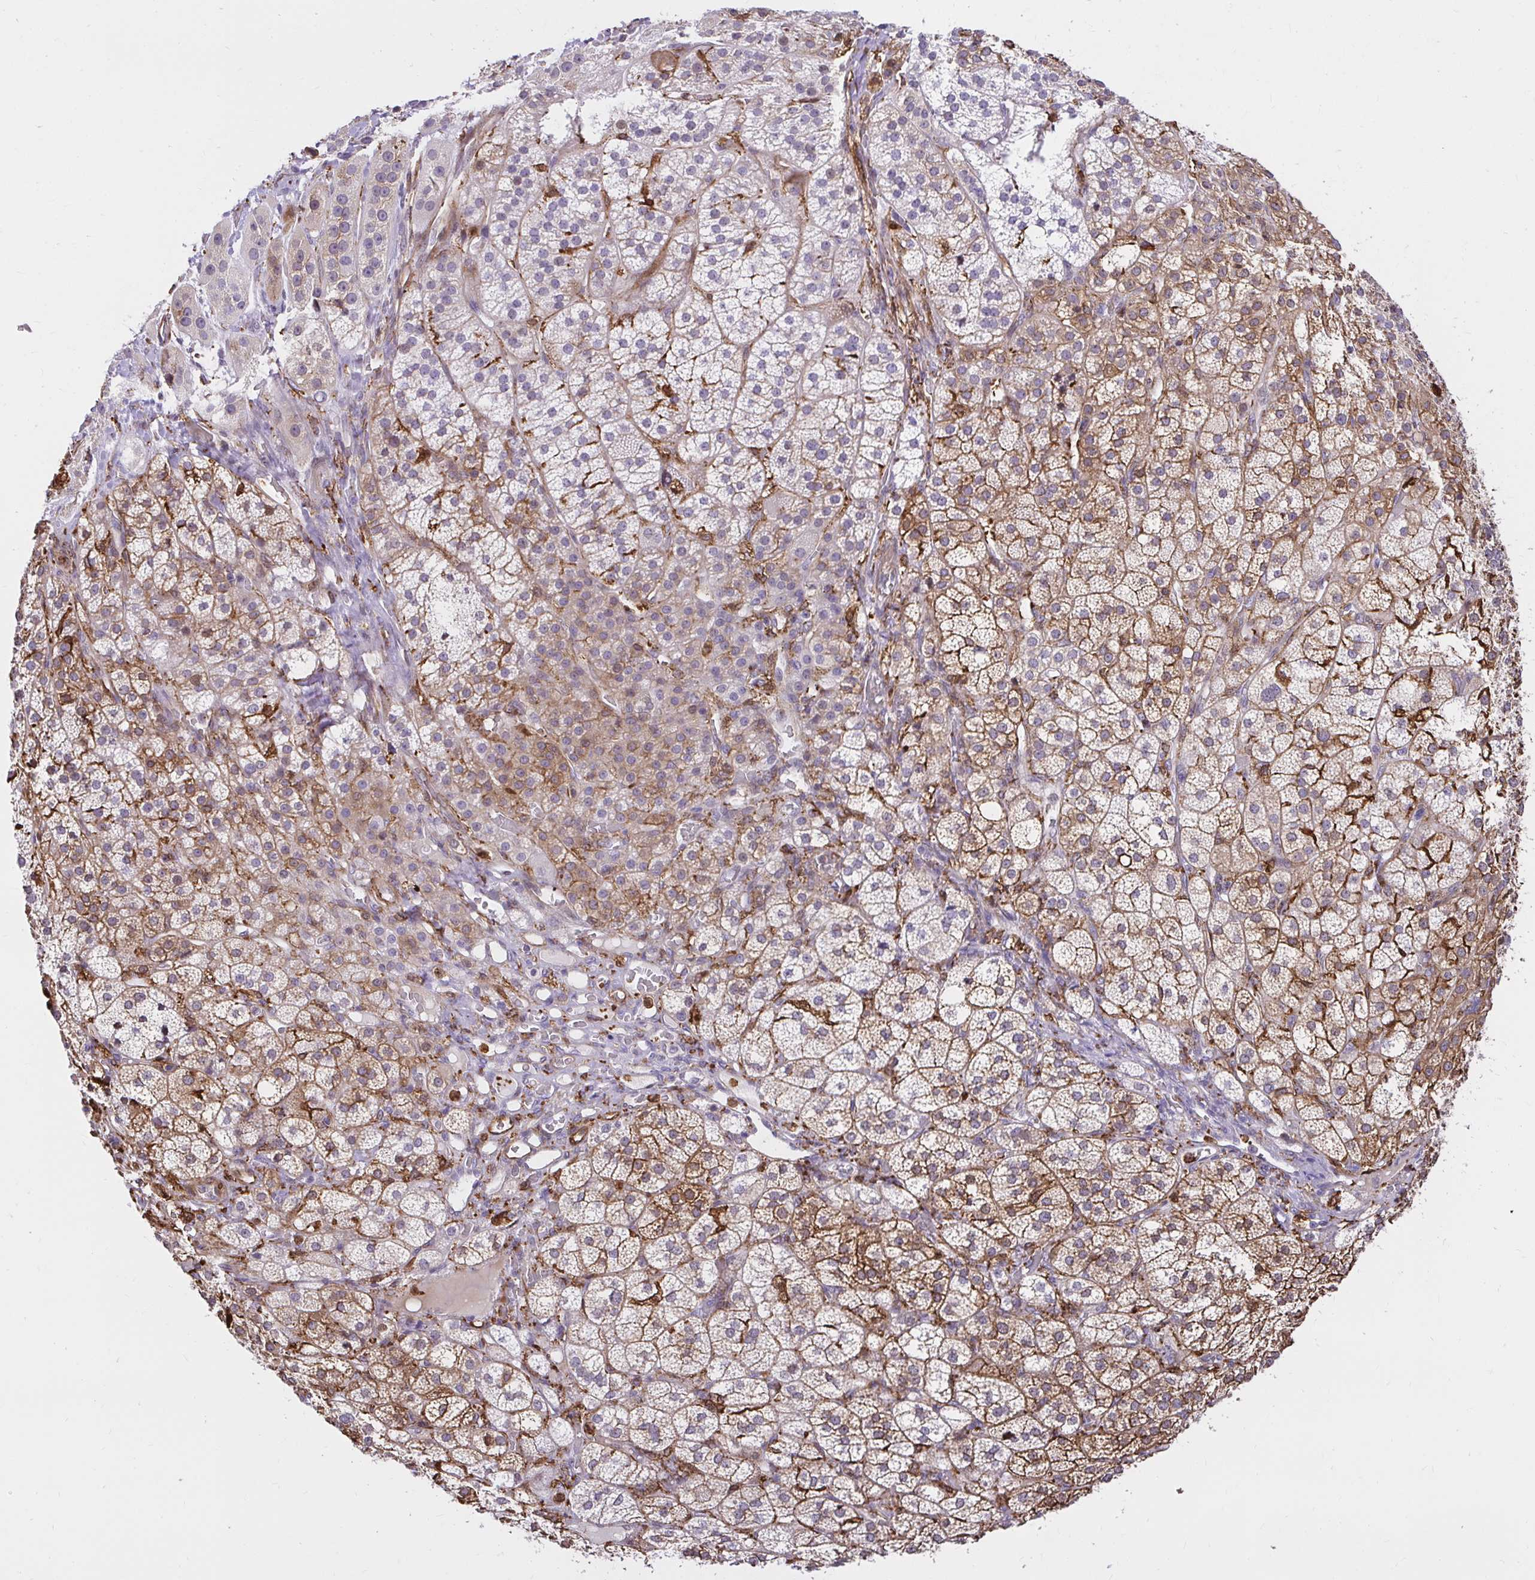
{"staining": {"intensity": "moderate", "quantity": "25%-75%", "location": "cytoplasmic/membranous"}, "tissue": "adrenal gland", "cell_type": "Glandular cells", "image_type": "normal", "snomed": [{"axis": "morphology", "description": "Normal tissue, NOS"}, {"axis": "topography", "description": "Adrenal gland"}], "caption": "Adrenal gland stained for a protein exhibits moderate cytoplasmic/membranous positivity in glandular cells. The protein is stained brown, and the nuclei are stained in blue (DAB IHC with brightfield microscopy, high magnification).", "gene": "GSN", "patient": {"sex": "female", "age": 60}}